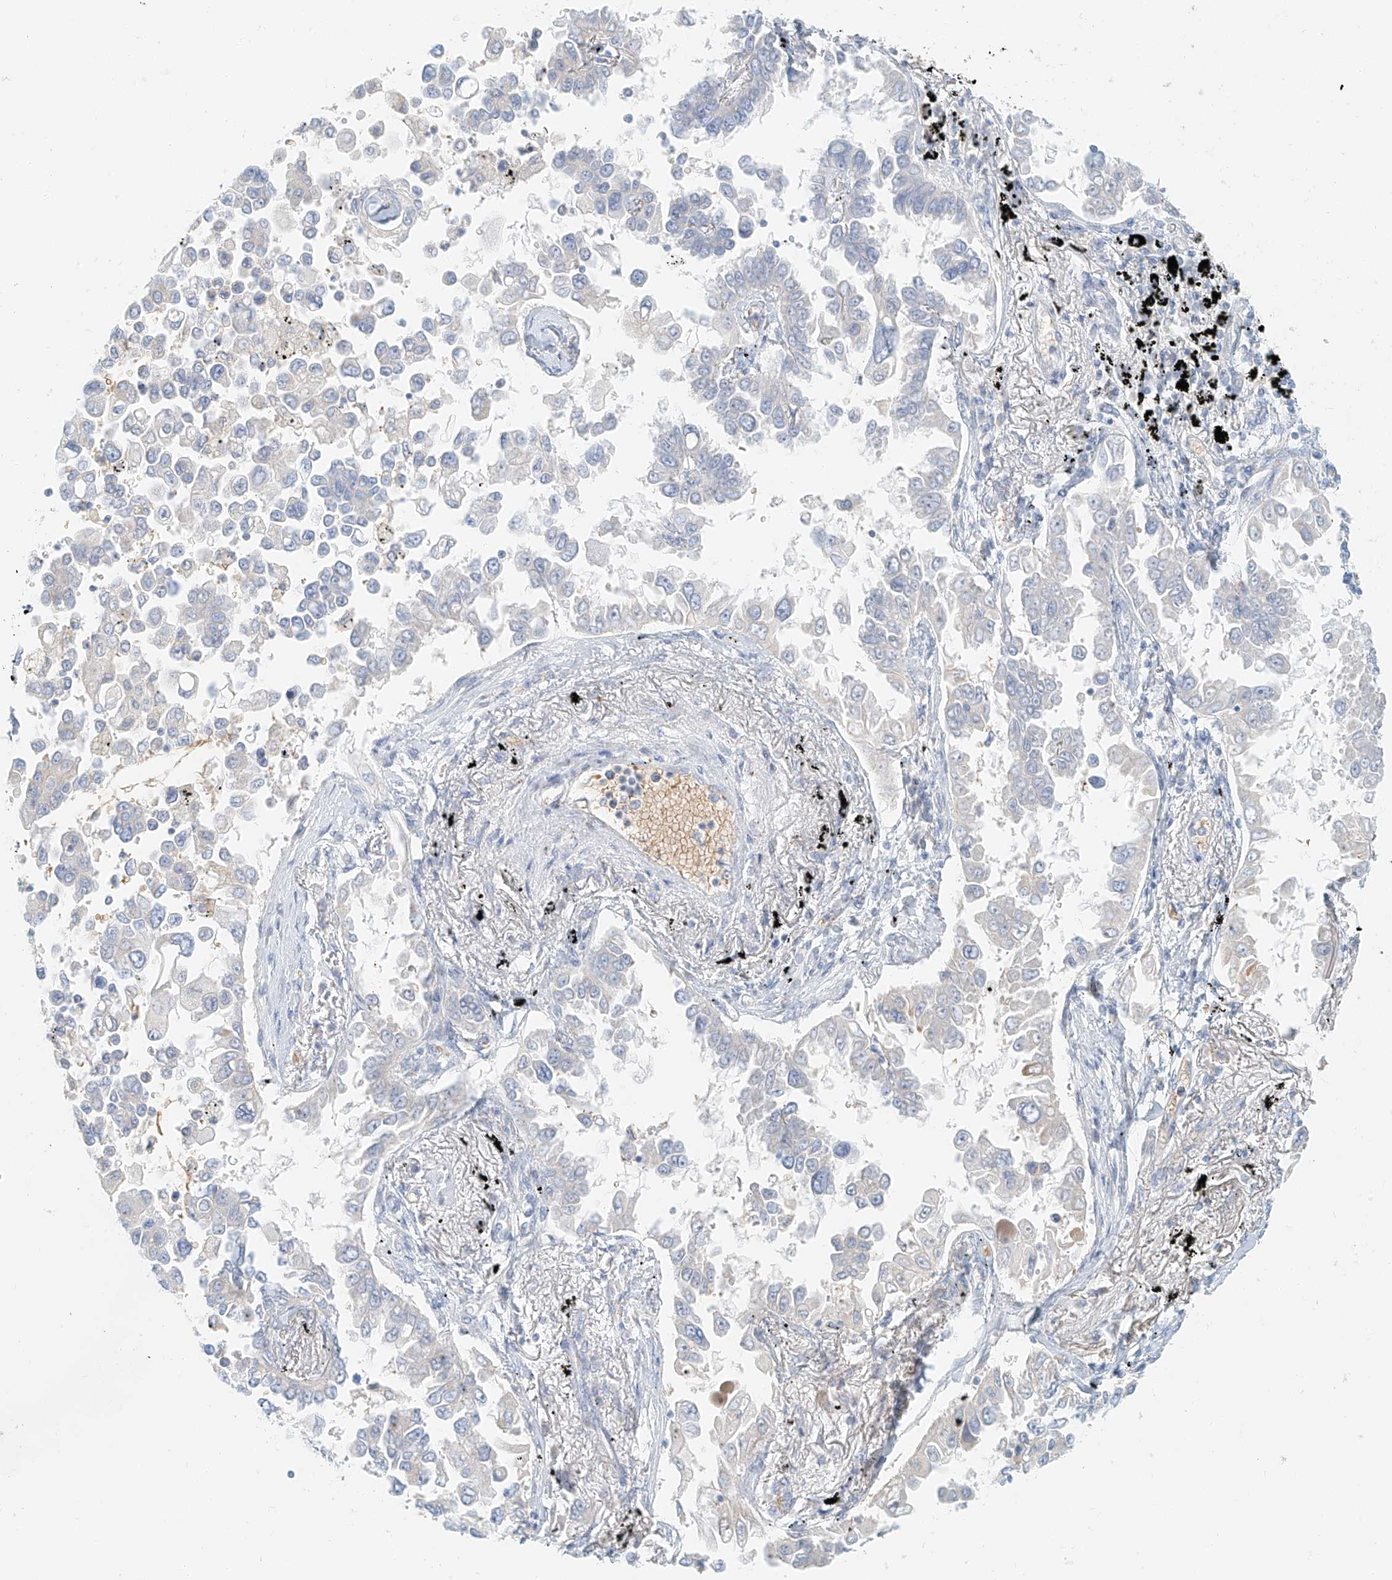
{"staining": {"intensity": "negative", "quantity": "none", "location": "none"}, "tissue": "lung cancer", "cell_type": "Tumor cells", "image_type": "cancer", "snomed": [{"axis": "morphology", "description": "Adenocarcinoma, NOS"}, {"axis": "topography", "description": "Lung"}], "caption": "The micrograph reveals no staining of tumor cells in lung cancer (adenocarcinoma).", "gene": "PGC", "patient": {"sex": "female", "age": 67}}